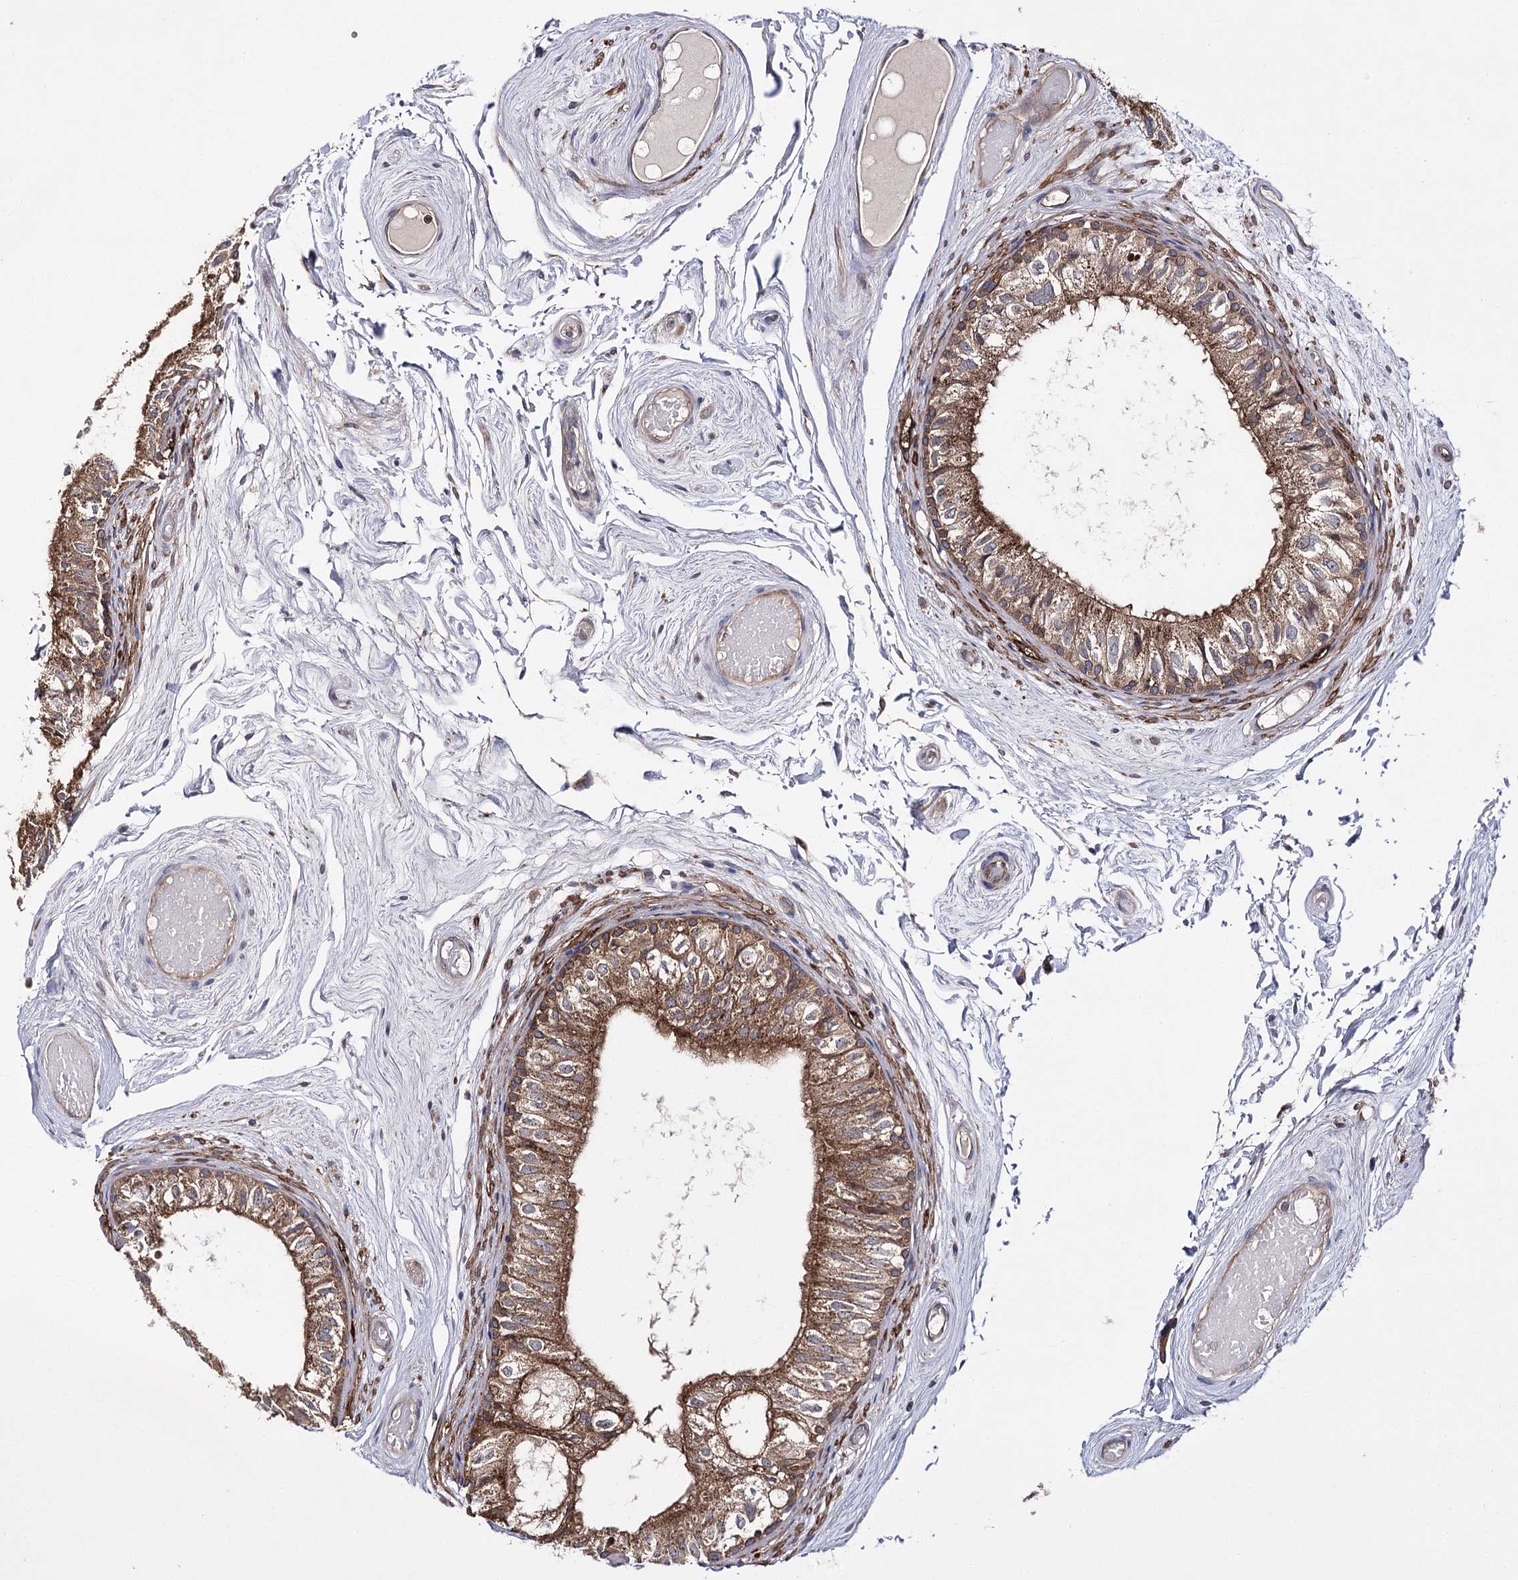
{"staining": {"intensity": "strong", "quantity": ">75%", "location": "cytoplasmic/membranous"}, "tissue": "epididymis", "cell_type": "Glandular cells", "image_type": "normal", "snomed": [{"axis": "morphology", "description": "Normal tissue, NOS"}, {"axis": "topography", "description": "Epididymis"}], "caption": "Strong cytoplasmic/membranous expression for a protein is appreciated in approximately >75% of glandular cells of normal epididymis using IHC.", "gene": "BCR", "patient": {"sex": "male", "age": 79}}